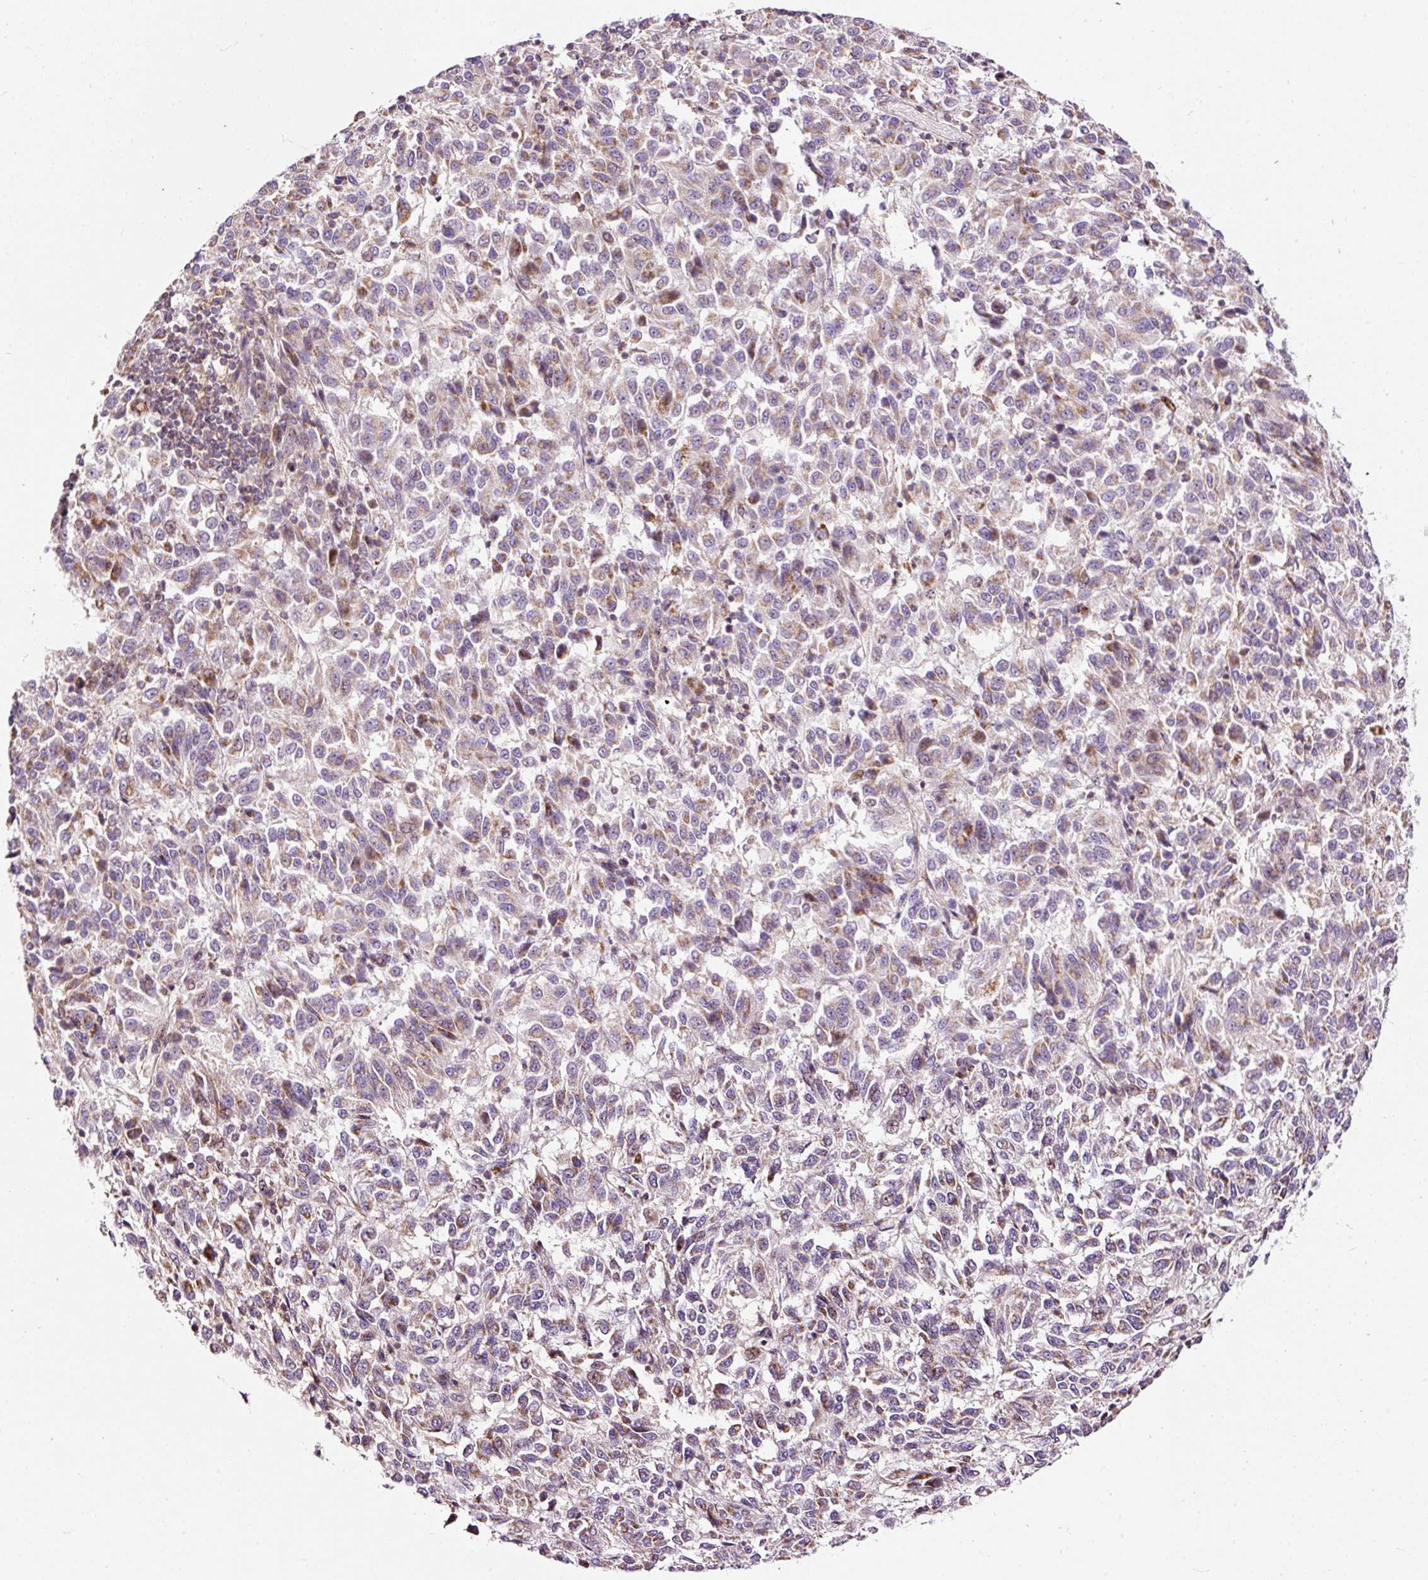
{"staining": {"intensity": "weak", "quantity": "25%-75%", "location": "cytoplasmic/membranous"}, "tissue": "melanoma", "cell_type": "Tumor cells", "image_type": "cancer", "snomed": [{"axis": "morphology", "description": "Malignant melanoma, Metastatic site"}, {"axis": "topography", "description": "Lung"}], "caption": "This histopathology image reveals immunohistochemistry (IHC) staining of human malignant melanoma (metastatic site), with low weak cytoplasmic/membranous staining in about 25%-75% of tumor cells.", "gene": "BOLA3", "patient": {"sex": "male", "age": 64}}